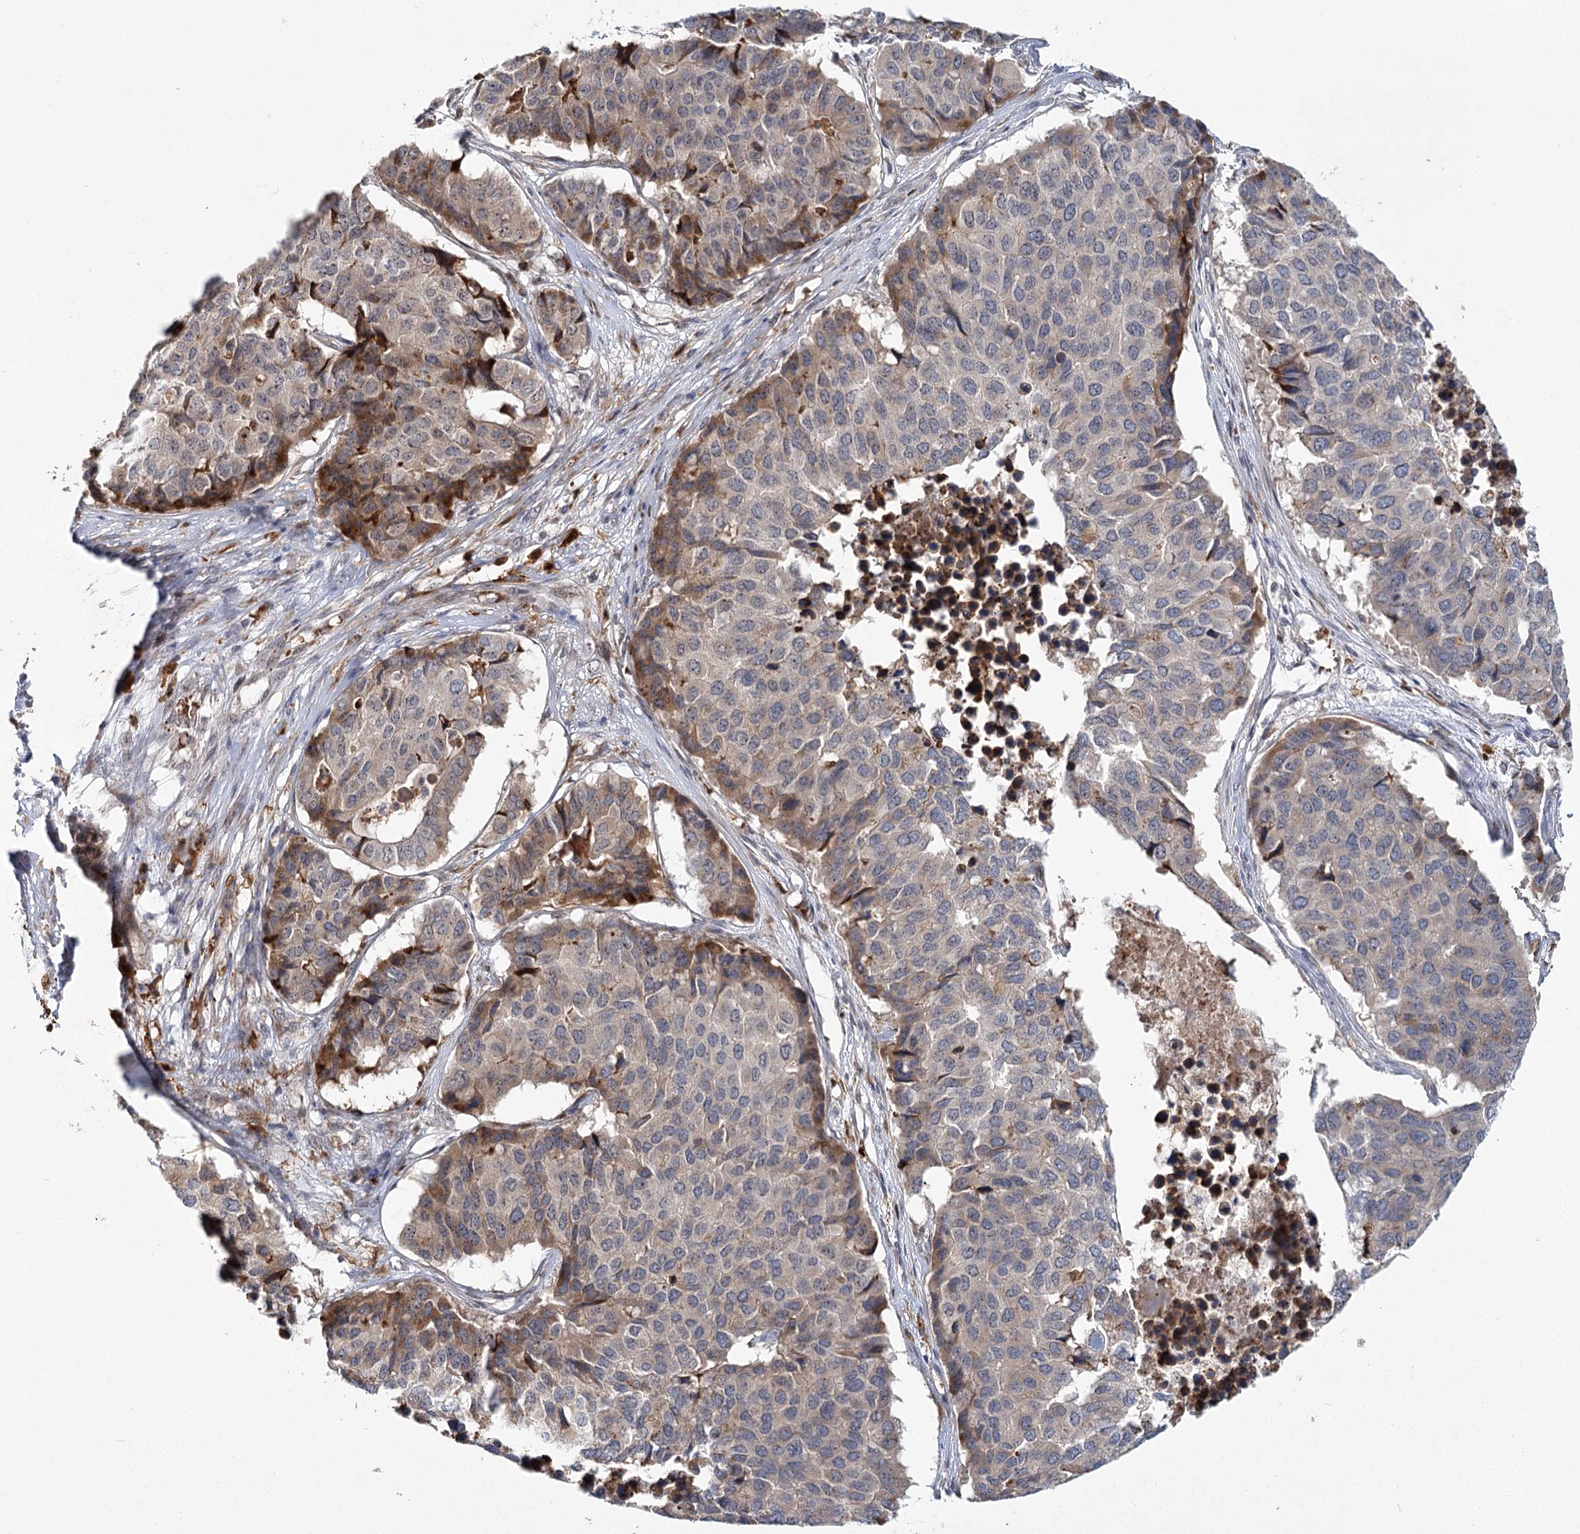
{"staining": {"intensity": "moderate", "quantity": "<25%", "location": "cytoplasmic/membranous"}, "tissue": "pancreatic cancer", "cell_type": "Tumor cells", "image_type": "cancer", "snomed": [{"axis": "morphology", "description": "Adenocarcinoma, NOS"}, {"axis": "topography", "description": "Pancreas"}], "caption": "DAB (3,3'-diaminobenzidine) immunohistochemical staining of pancreatic adenocarcinoma demonstrates moderate cytoplasmic/membranous protein staining in about <25% of tumor cells.", "gene": "WDR36", "patient": {"sex": "male", "age": 50}}